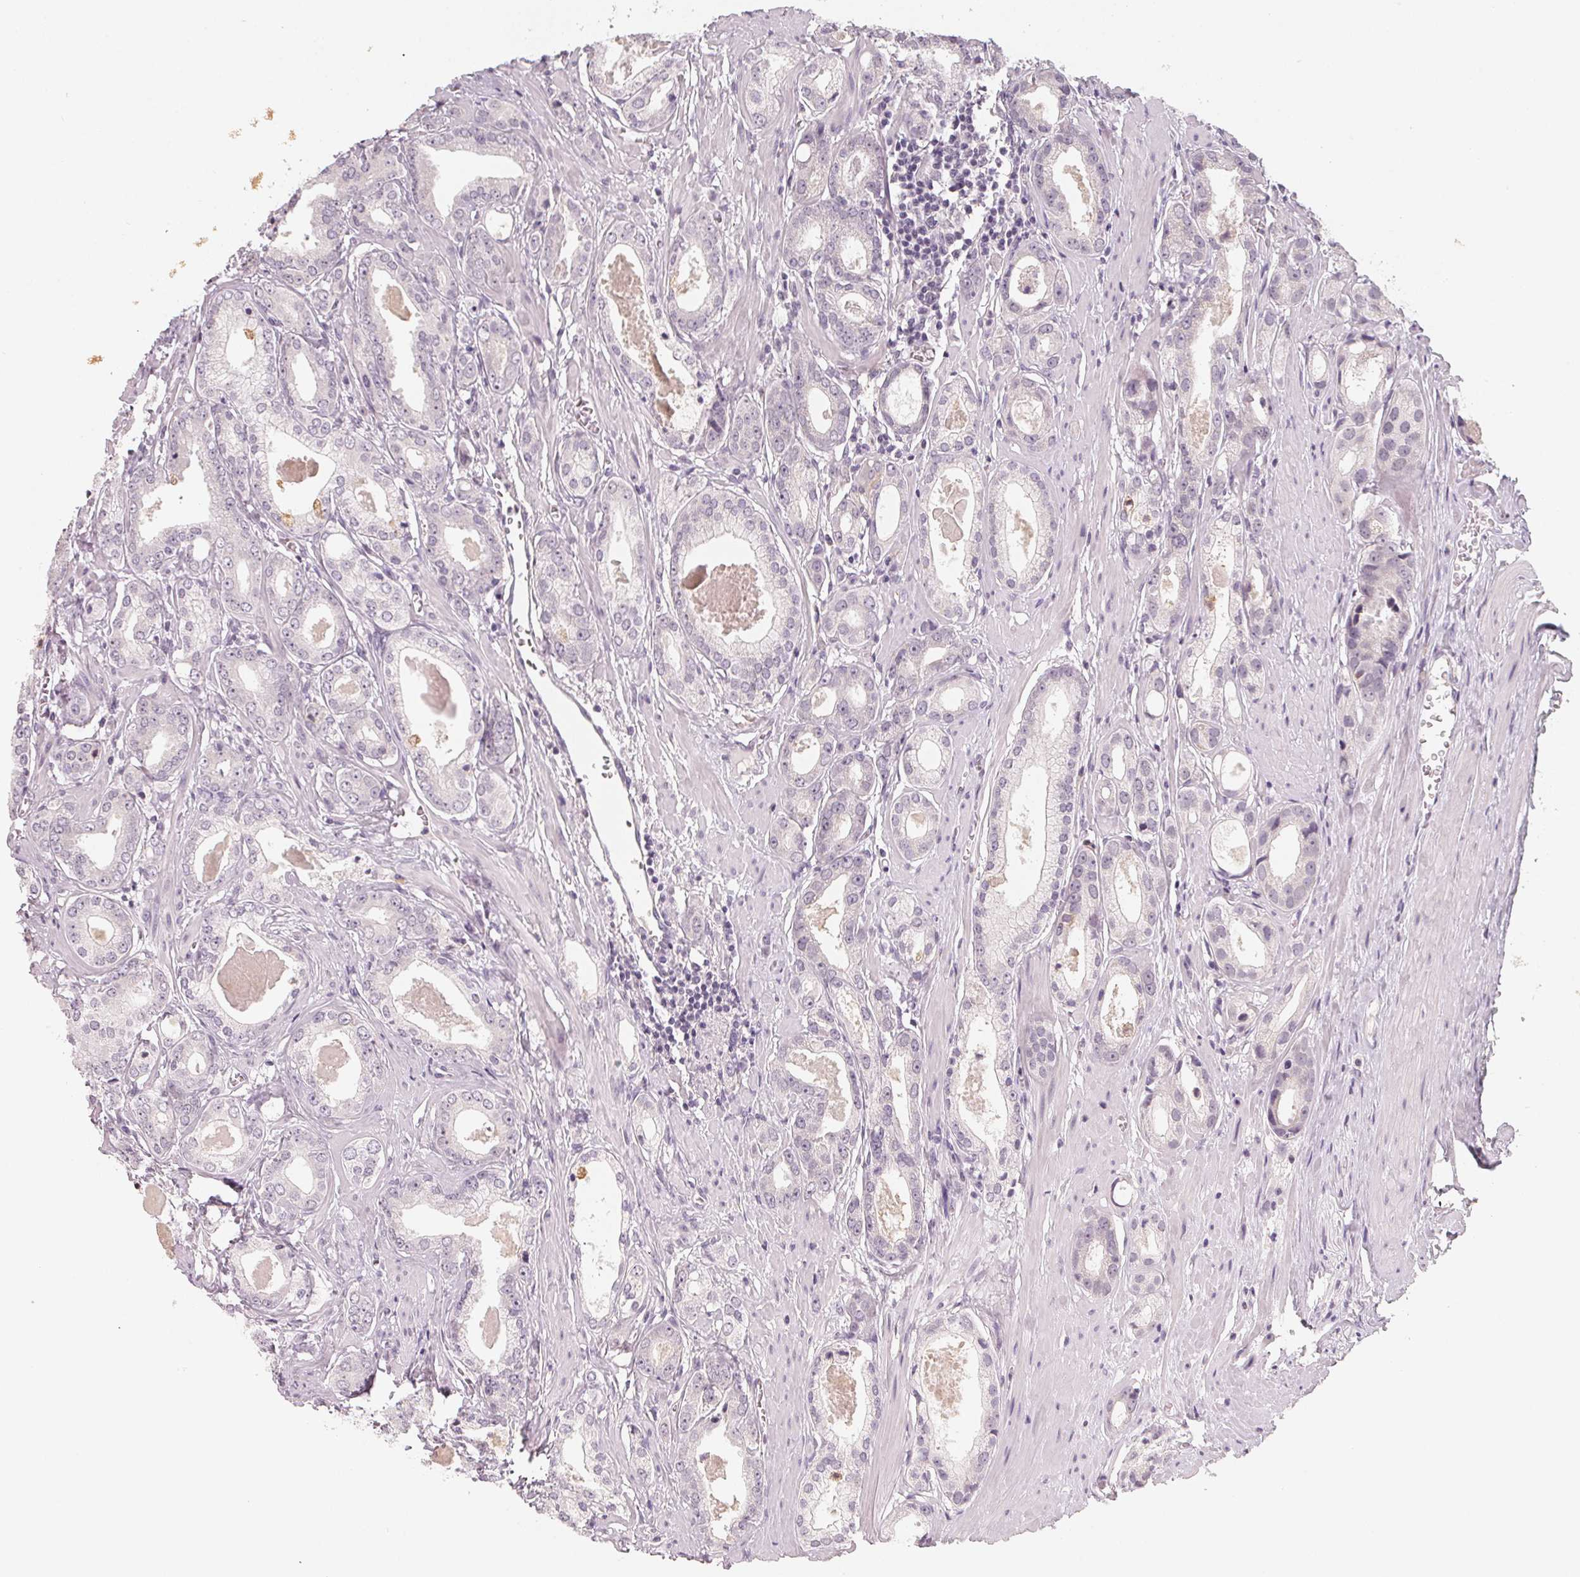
{"staining": {"intensity": "negative", "quantity": "none", "location": "none"}, "tissue": "prostate cancer", "cell_type": "Tumor cells", "image_type": "cancer", "snomed": [{"axis": "morphology", "description": "Adenocarcinoma, NOS"}, {"axis": "morphology", "description": "Adenocarcinoma, Low grade"}, {"axis": "topography", "description": "Prostate"}], "caption": "Protein analysis of prostate cancer (adenocarcinoma) reveals no significant expression in tumor cells.", "gene": "ANKRD31", "patient": {"sex": "male", "age": 64}}